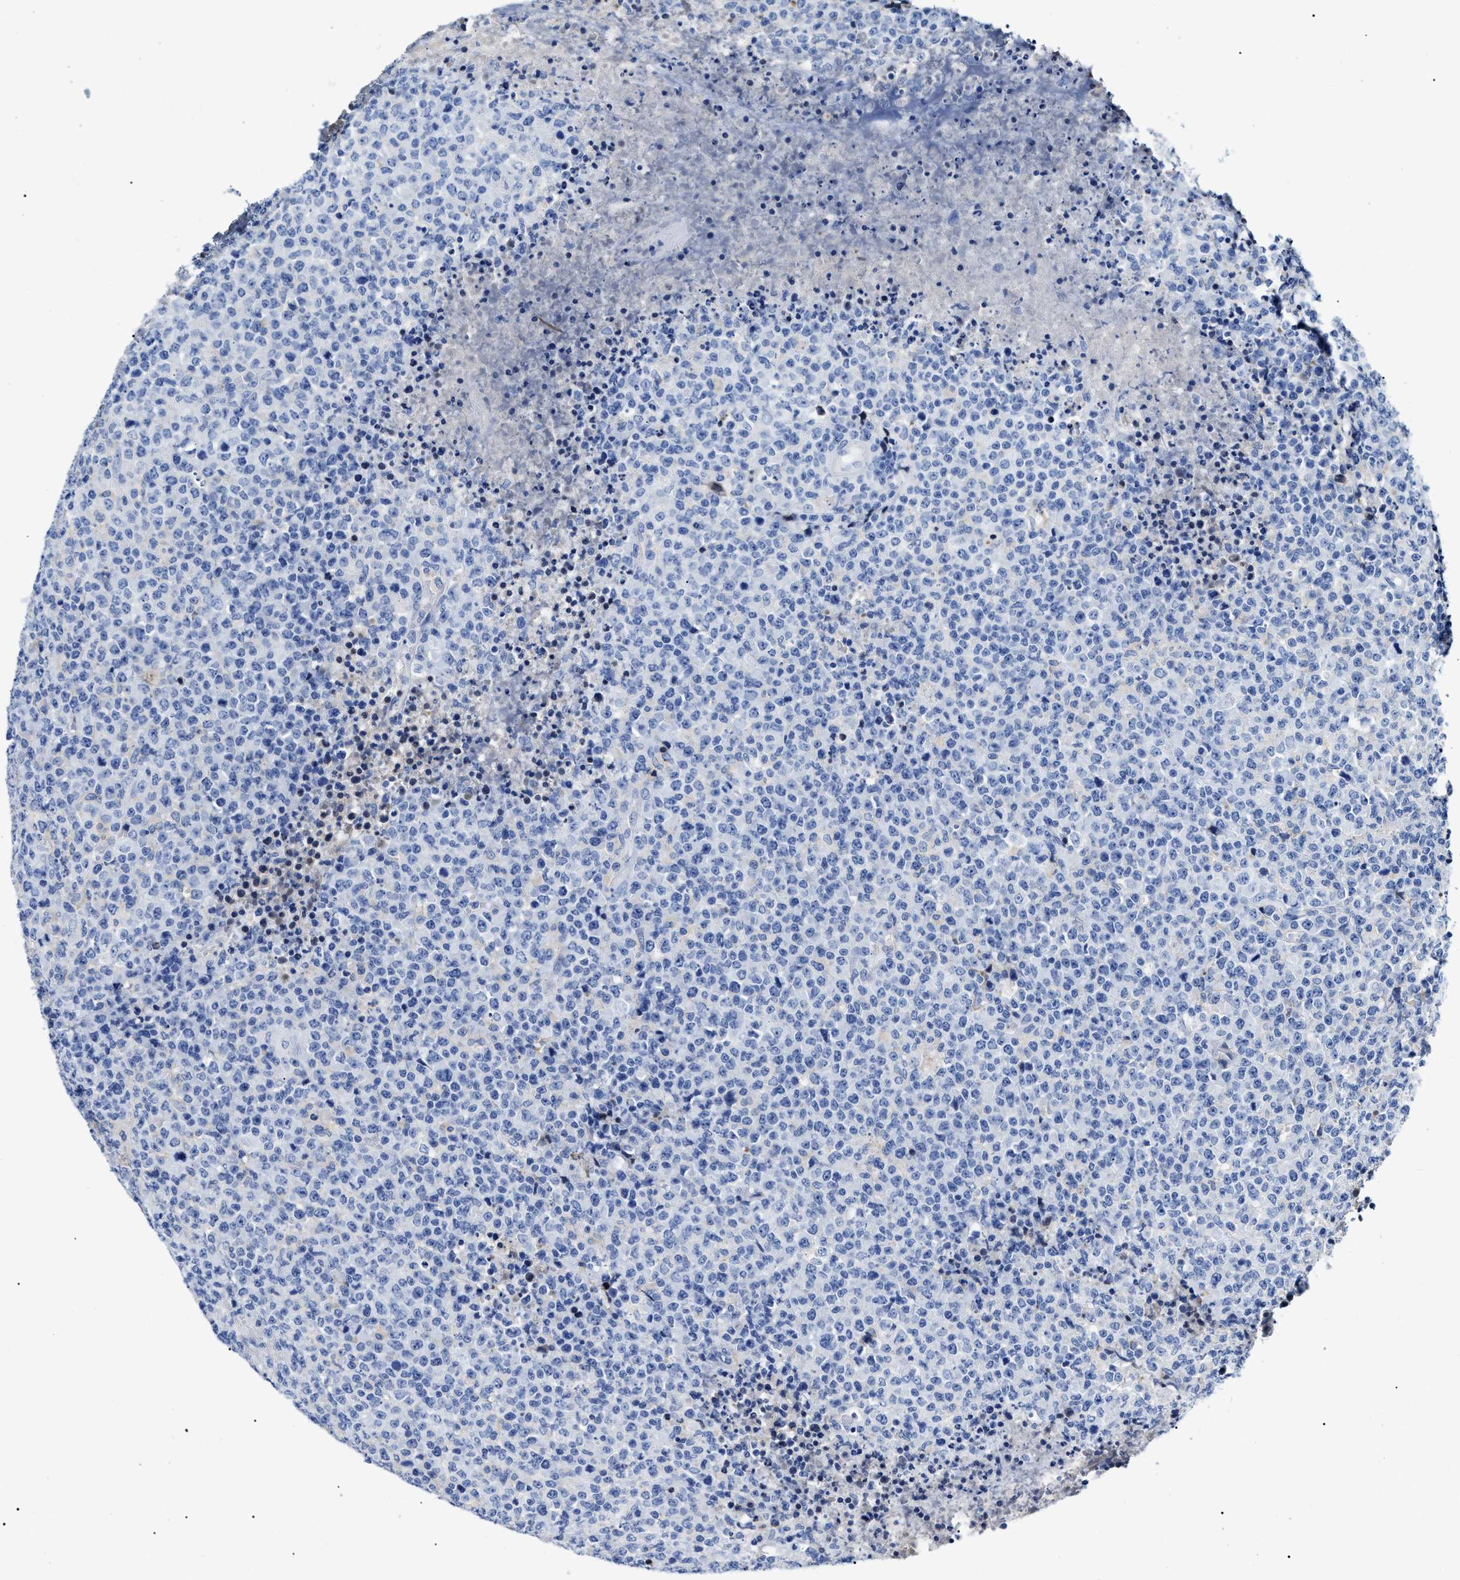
{"staining": {"intensity": "negative", "quantity": "none", "location": "none"}, "tissue": "lymphoma", "cell_type": "Tumor cells", "image_type": "cancer", "snomed": [{"axis": "morphology", "description": "Malignant lymphoma, non-Hodgkin's type, High grade"}, {"axis": "topography", "description": "Lymph node"}], "caption": "DAB immunohistochemical staining of human lymphoma demonstrates no significant expression in tumor cells.", "gene": "LRRC8E", "patient": {"sex": "male", "age": 13}}